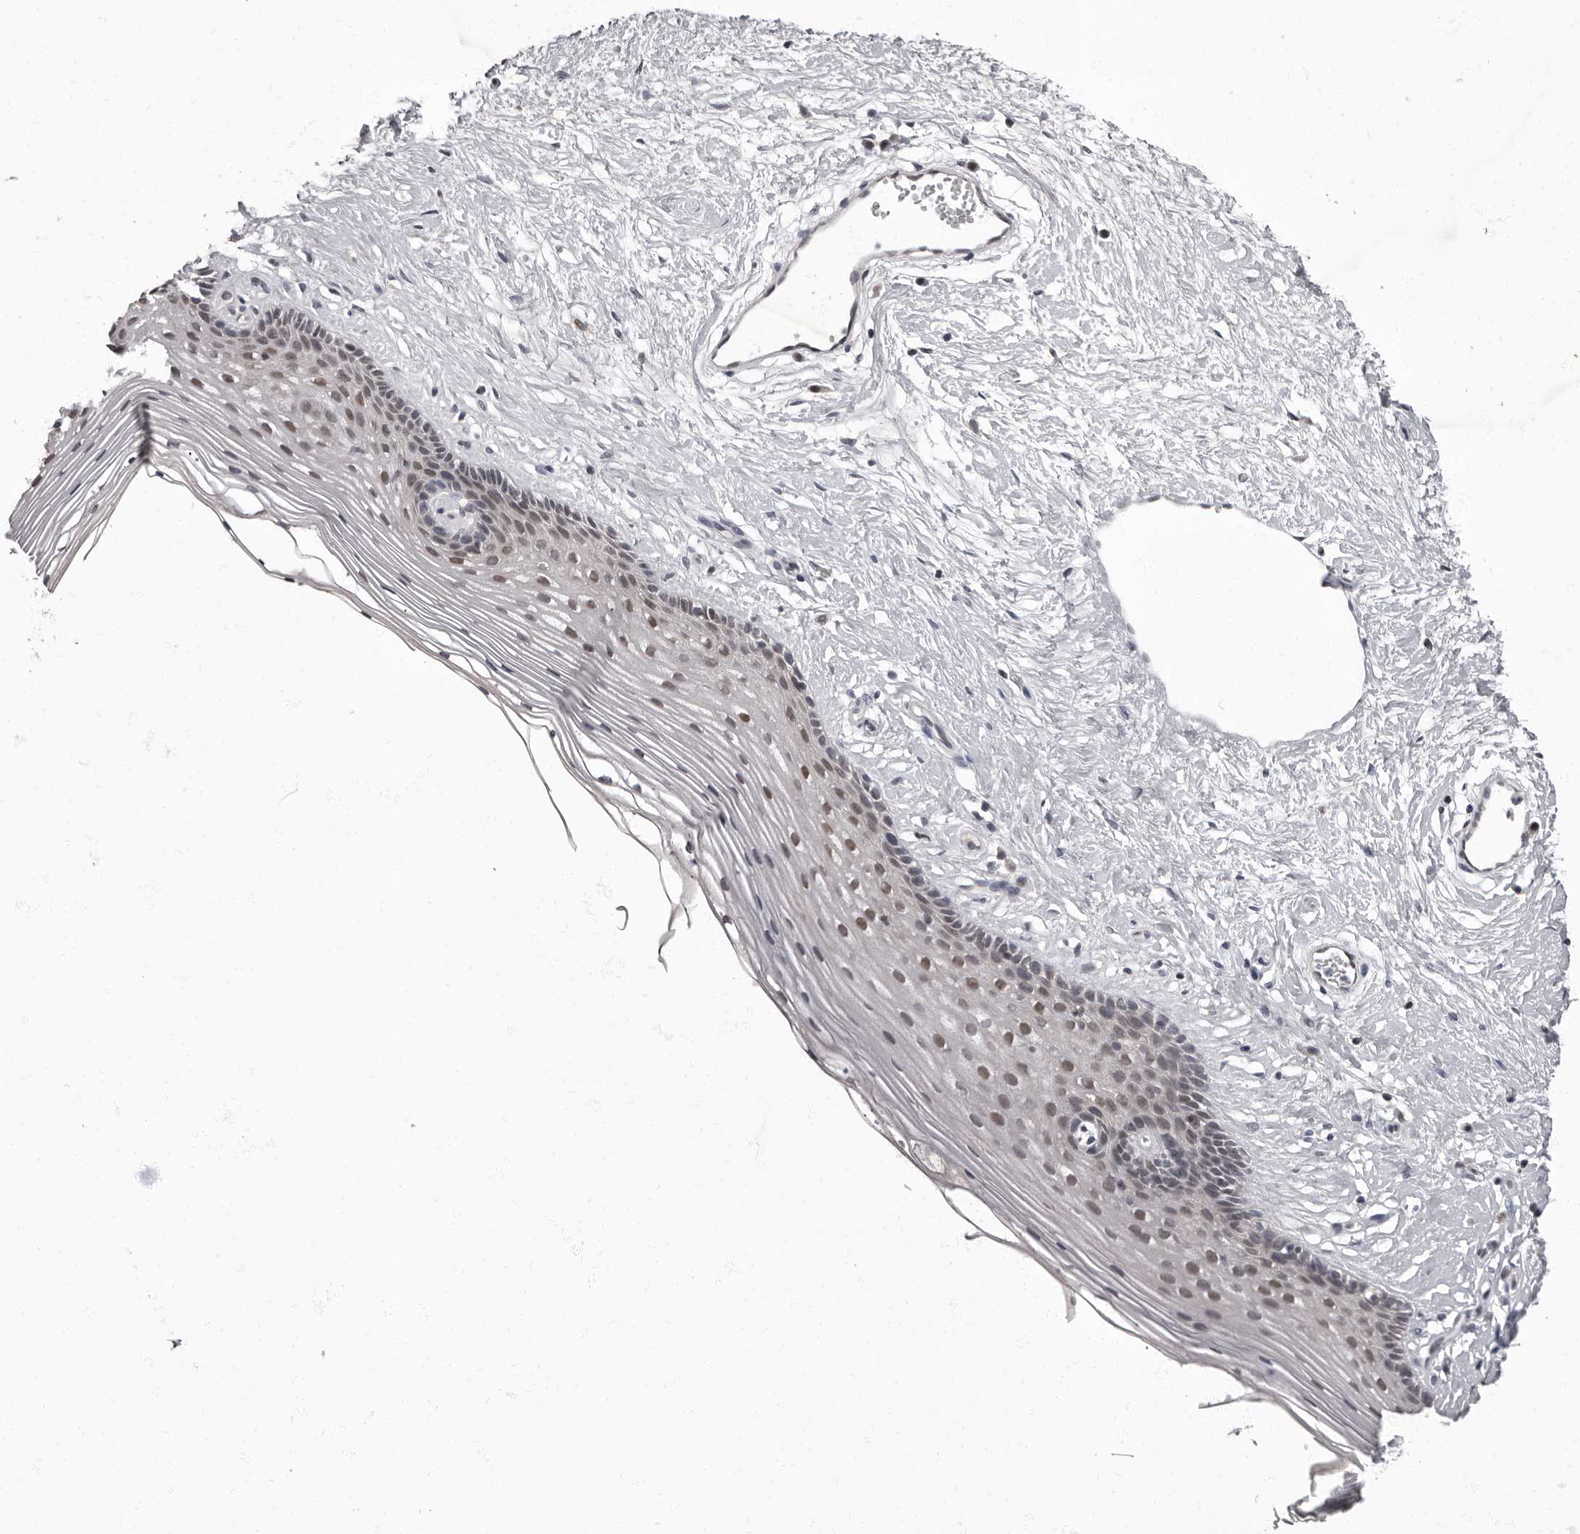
{"staining": {"intensity": "moderate", "quantity": "25%-75%", "location": "nuclear"}, "tissue": "vagina", "cell_type": "Squamous epithelial cells", "image_type": "normal", "snomed": [{"axis": "morphology", "description": "Normal tissue, NOS"}, {"axis": "topography", "description": "Vagina"}], "caption": "About 25%-75% of squamous epithelial cells in normal vagina exhibit moderate nuclear protein expression as visualized by brown immunohistochemical staining.", "gene": "C1orf50", "patient": {"sex": "female", "age": 46}}